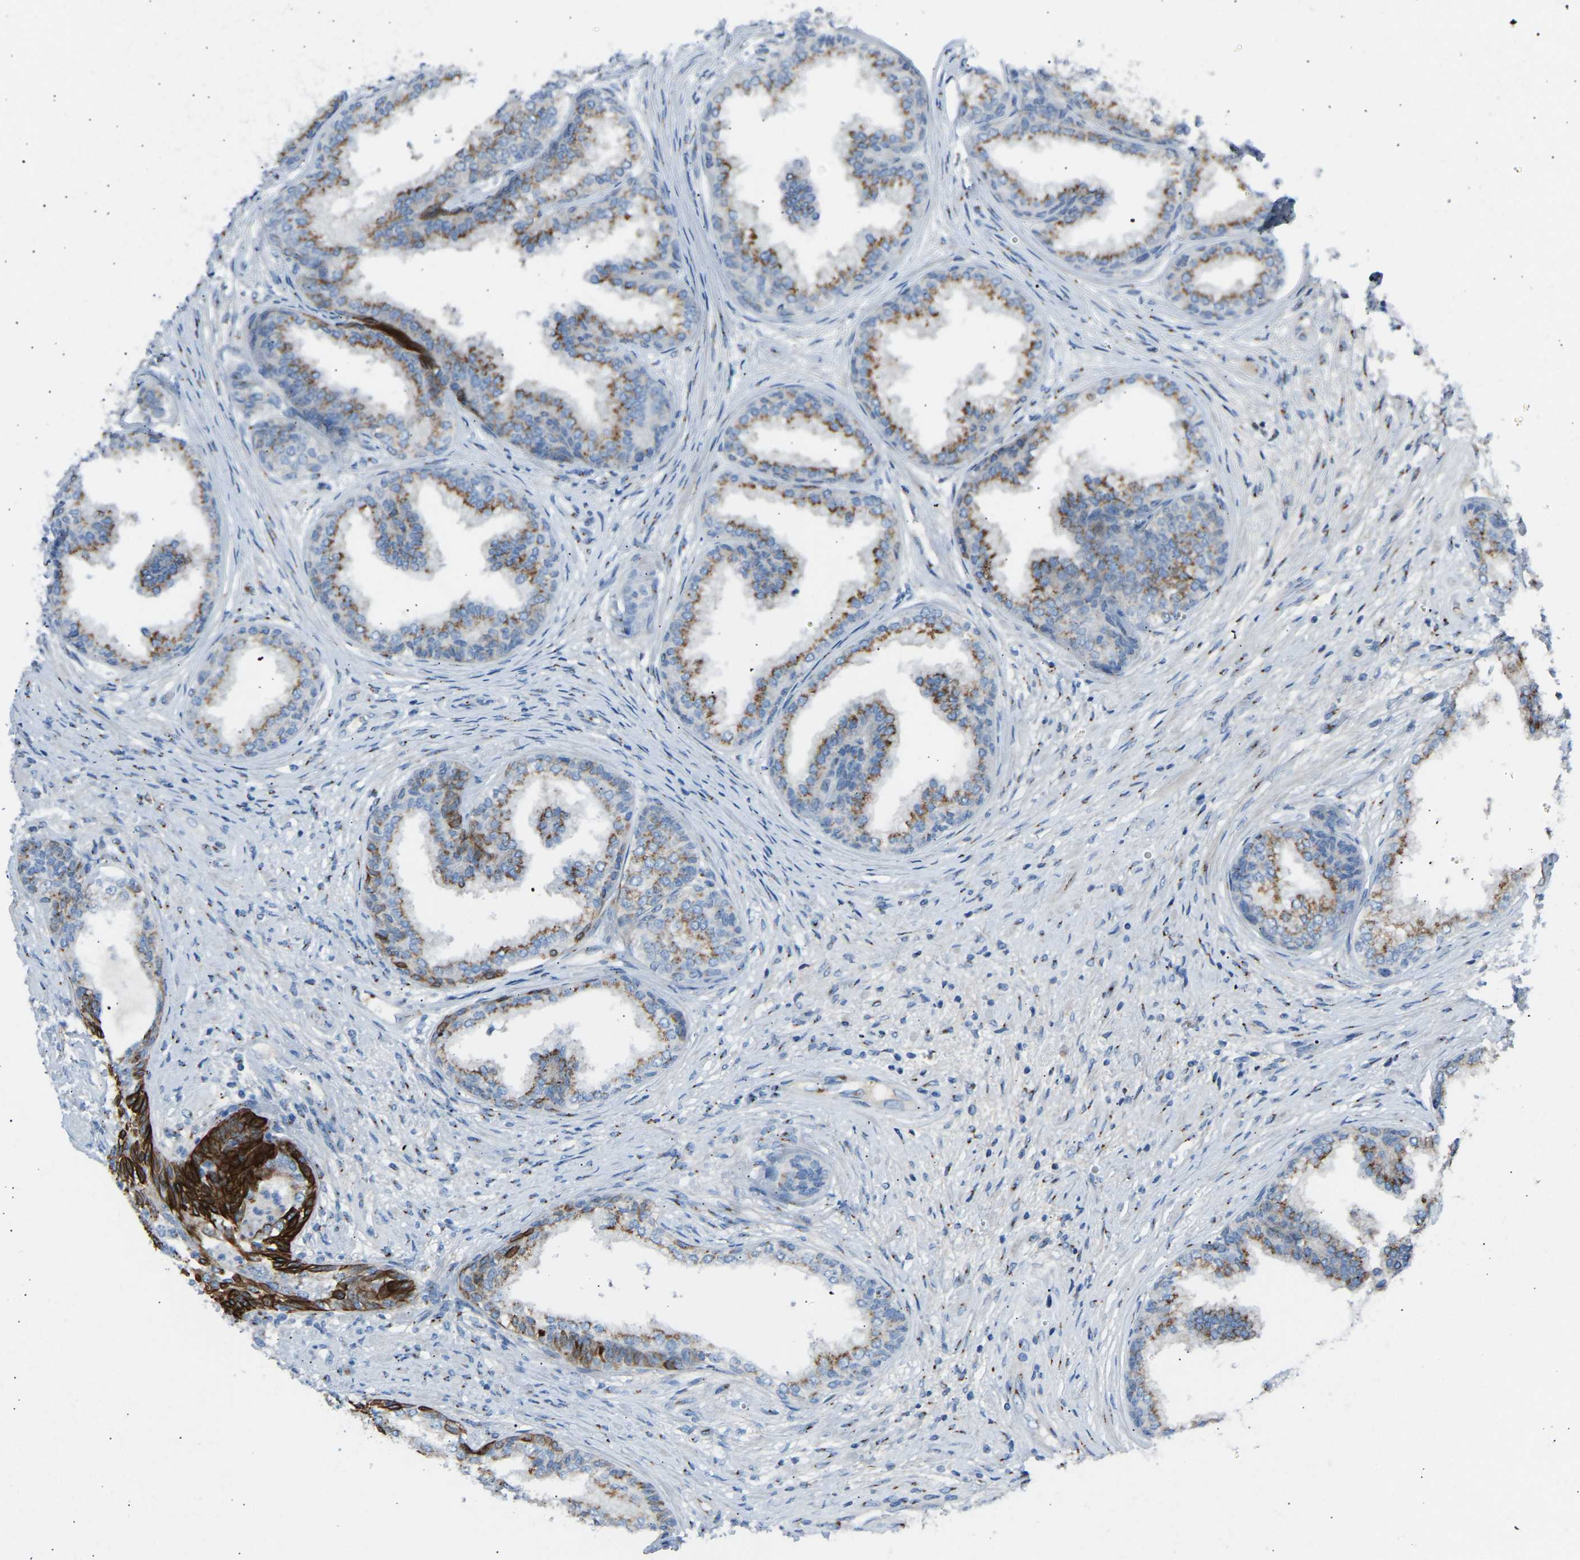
{"staining": {"intensity": "moderate", "quantity": ">75%", "location": "cytoplasmic/membranous"}, "tissue": "prostate", "cell_type": "Glandular cells", "image_type": "normal", "snomed": [{"axis": "morphology", "description": "Normal tissue, NOS"}, {"axis": "topography", "description": "Prostate"}], "caption": "Unremarkable prostate reveals moderate cytoplasmic/membranous positivity in about >75% of glandular cells, visualized by immunohistochemistry.", "gene": "CYREN", "patient": {"sex": "male", "age": 76}}